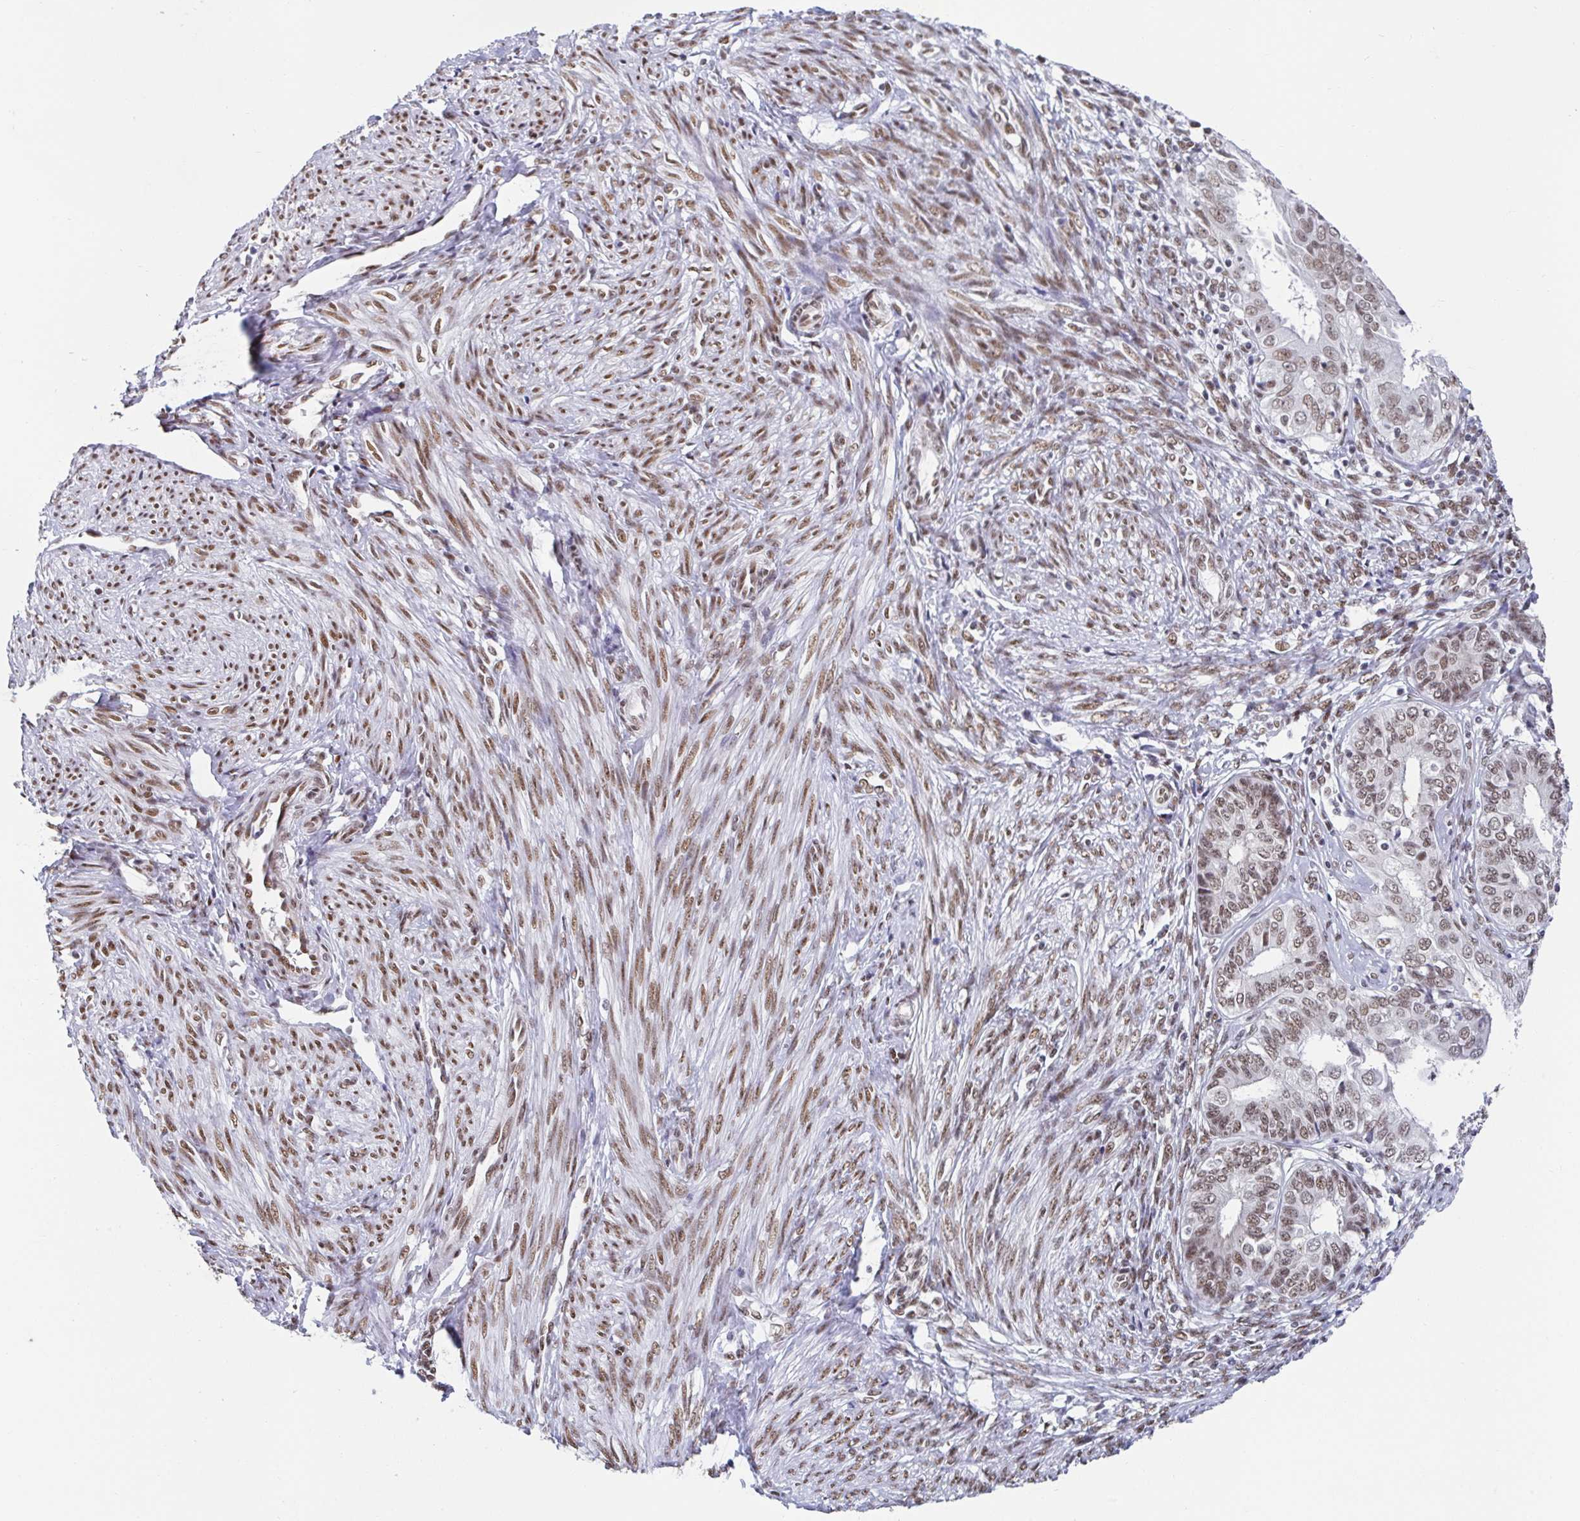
{"staining": {"intensity": "moderate", "quantity": ">75%", "location": "nuclear"}, "tissue": "endometrial cancer", "cell_type": "Tumor cells", "image_type": "cancer", "snomed": [{"axis": "morphology", "description": "Adenocarcinoma, NOS"}, {"axis": "topography", "description": "Endometrium"}], "caption": "The image exhibits staining of endometrial adenocarcinoma, revealing moderate nuclear protein staining (brown color) within tumor cells. (DAB (3,3'-diaminobenzidine) = brown stain, brightfield microscopy at high magnification).", "gene": "SLC7A10", "patient": {"sex": "female", "age": 68}}